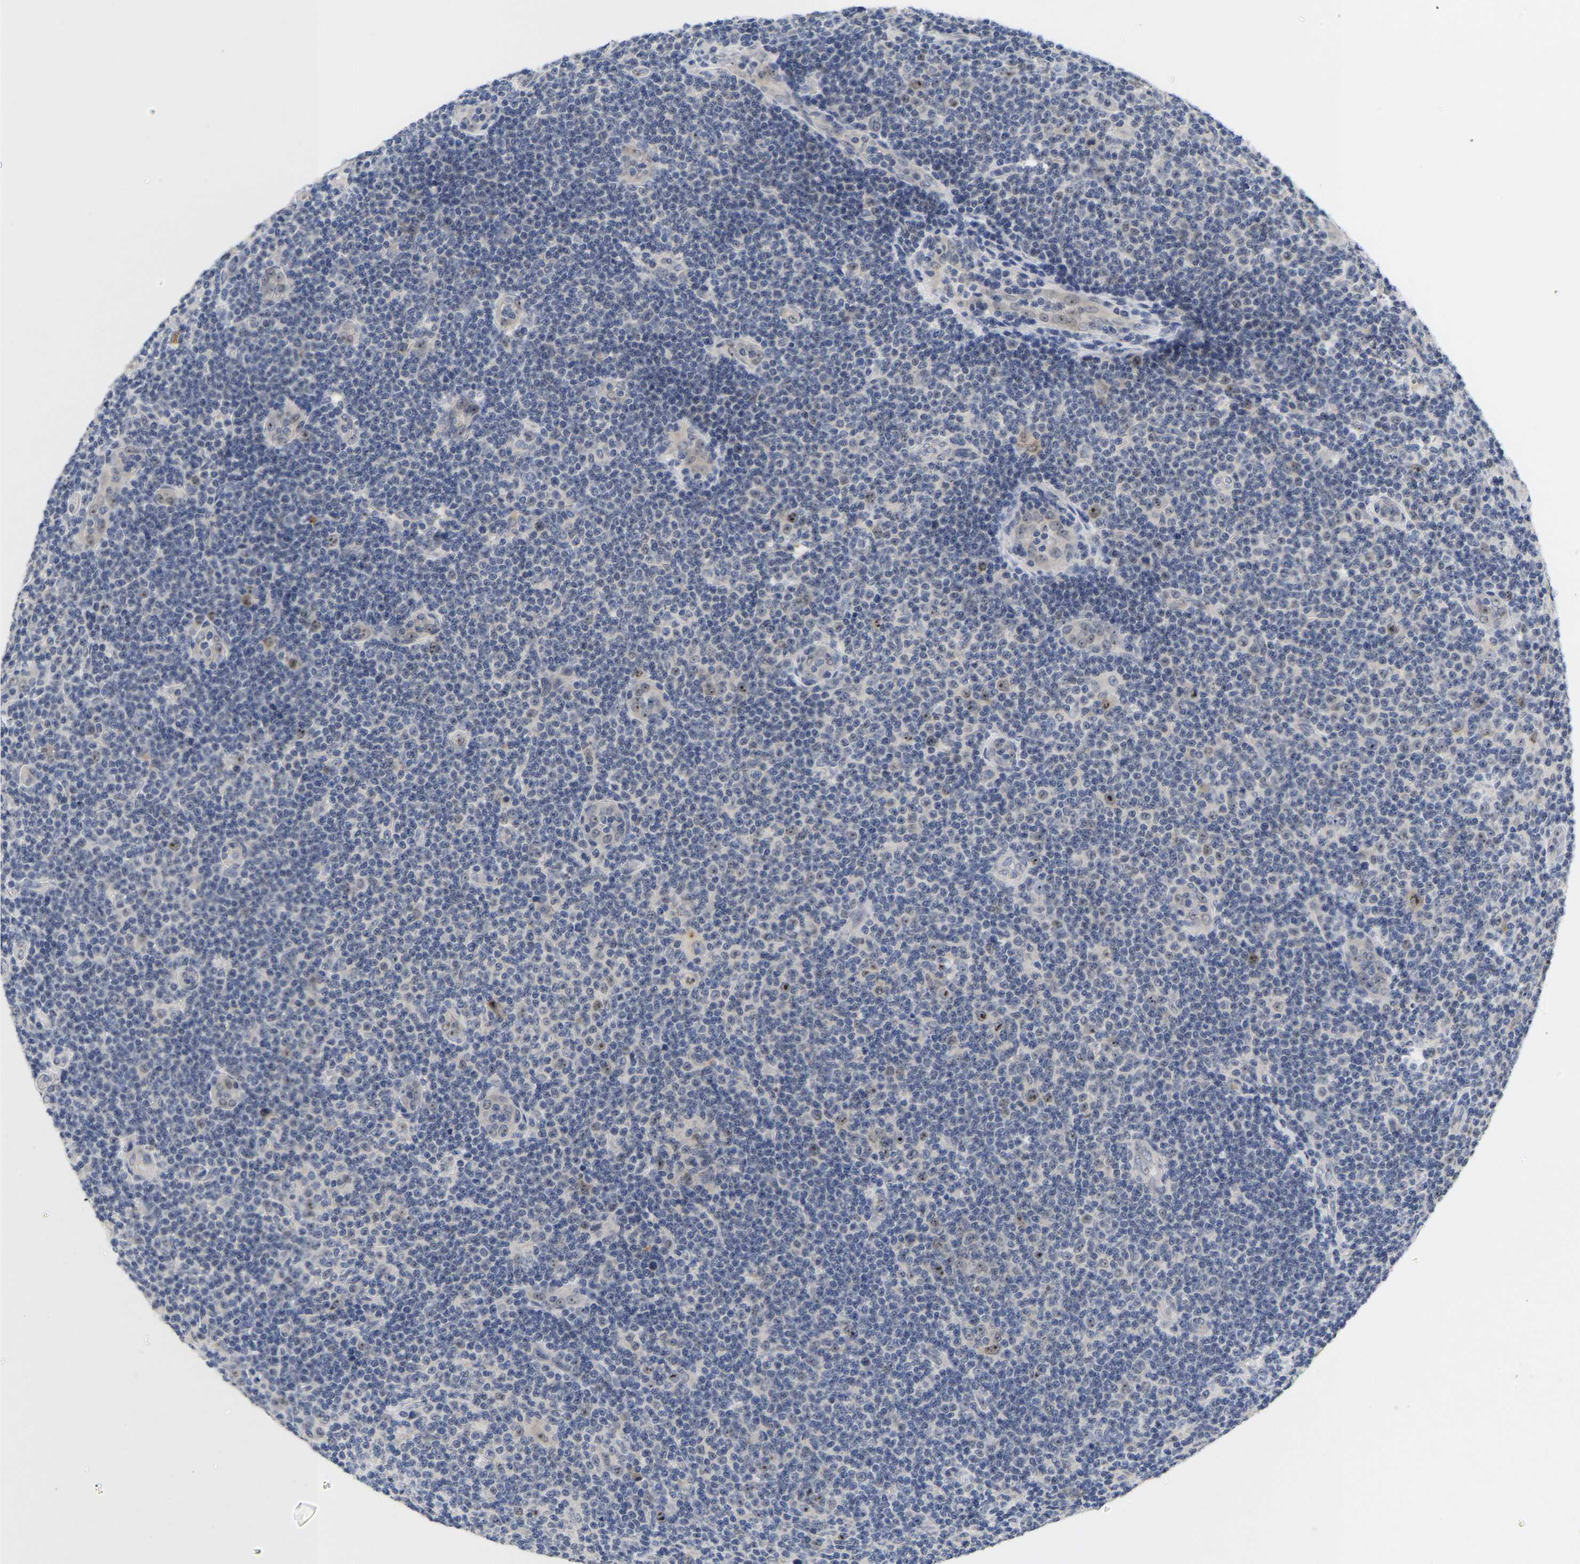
{"staining": {"intensity": "negative", "quantity": "none", "location": "none"}, "tissue": "lymphoma", "cell_type": "Tumor cells", "image_type": "cancer", "snomed": [{"axis": "morphology", "description": "Malignant lymphoma, non-Hodgkin's type, Low grade"}, {"axis": "topography", "description": "Lymph node"}], "caption": "This is an immunohistochemistry (IHC) micrograph of human low-grade malignant lymphoma, non-Hodgkin's type. There is no staining in tumor cells.", "gene": "NLE1", "patient": {"sex": "male", "age": 83}}